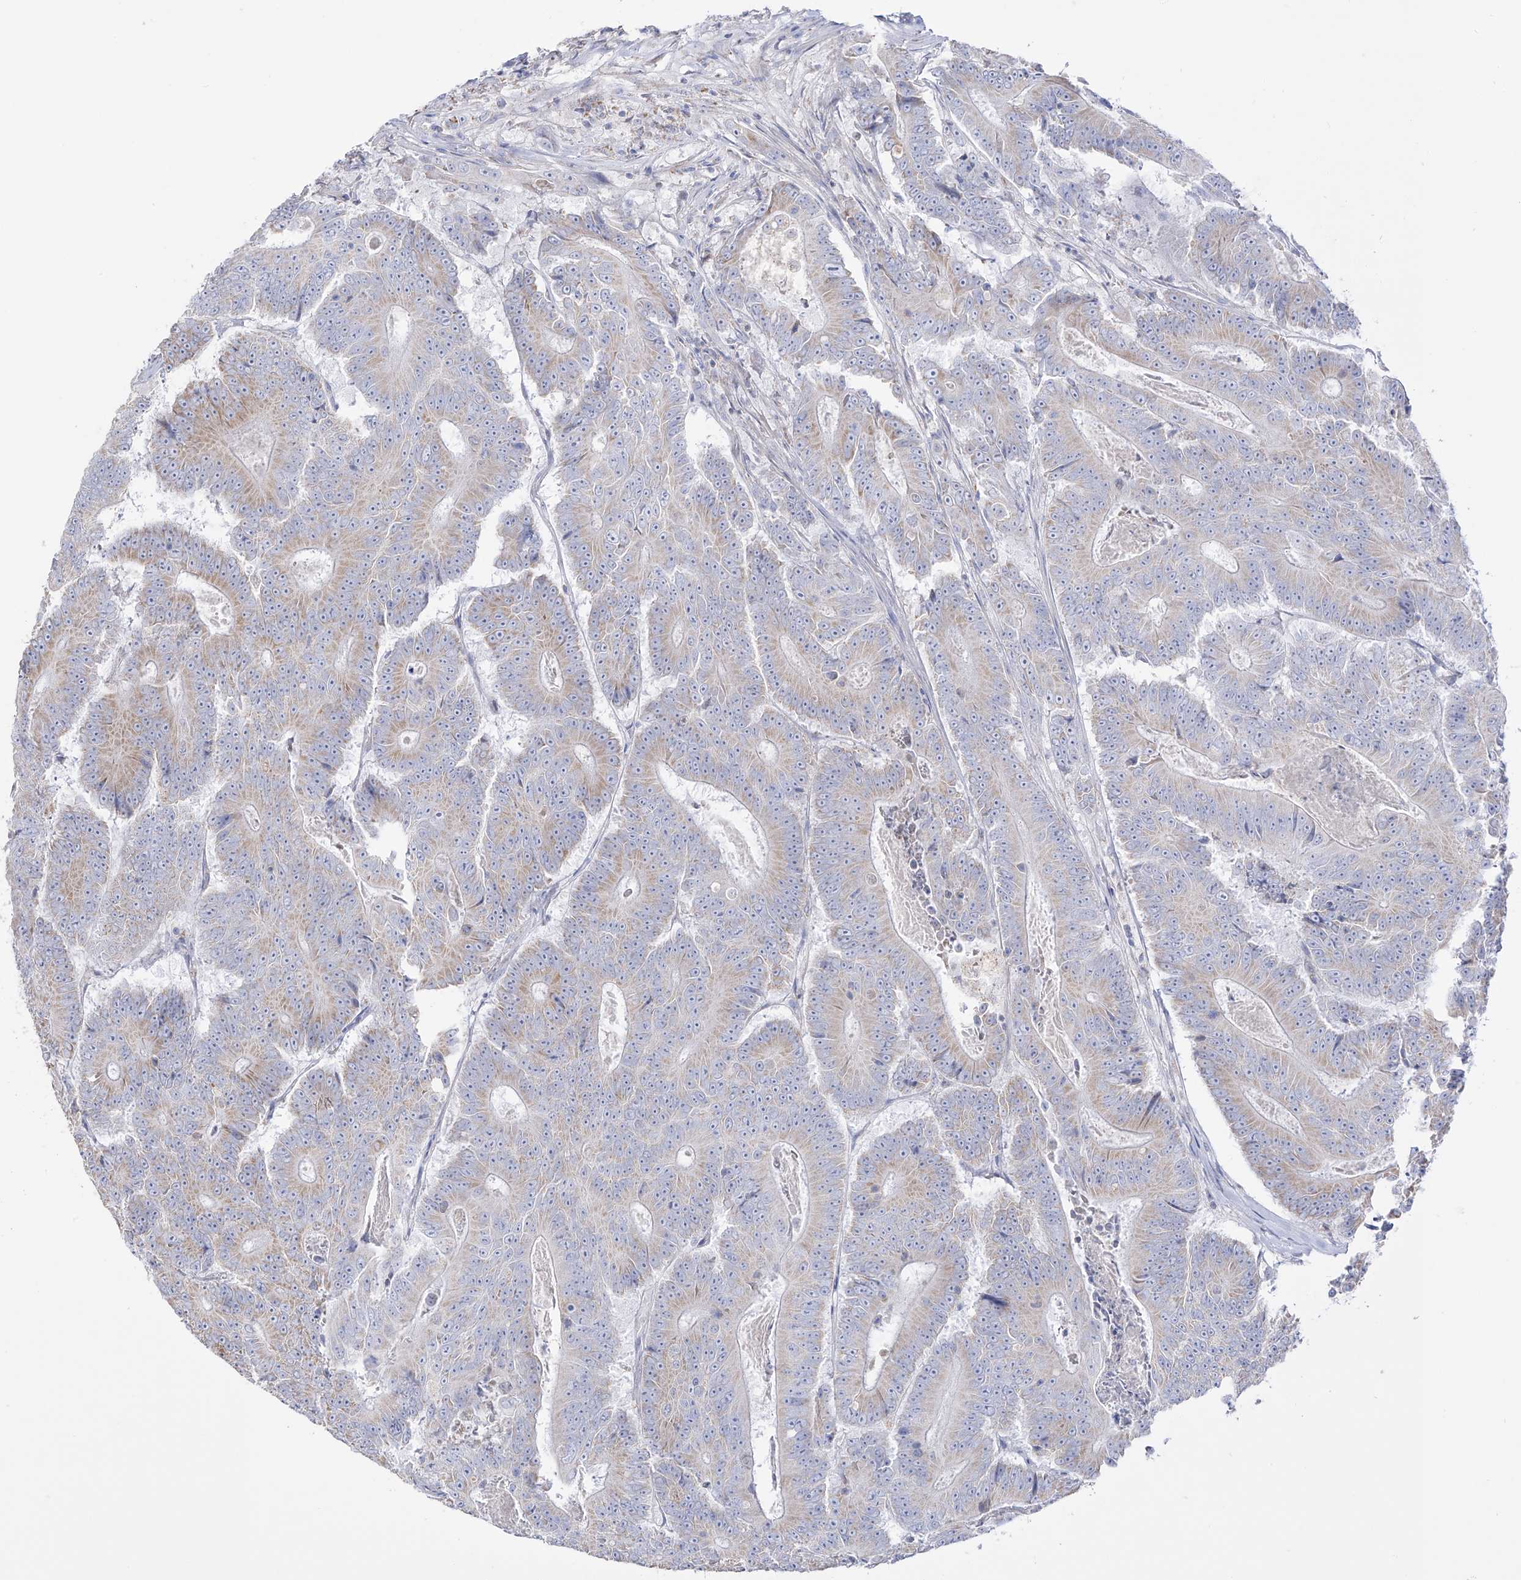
{"staining": {"intensity": "weak", "quantity": "<25%", "location": "cytoplasmic/membranous"}, "tissue": "colorectal cancer", "cell_type": "Tumor cells", "image_type": "cancer", "snomed": [{"axis": "morphology", "description": "Adenocarcinoma, NOS"}, {"axis": "topography", "description": "Colon"}], "caption": "The image shows no staining of tumor cells in colorectal cancer. (Stains: DAB immunohistochemistry with hematoxylin counter stain, Microscopy: brightfield microscopy at high magnification).", "gene": "RCHY1", "patient": {"sex": "male", "age": 83}}